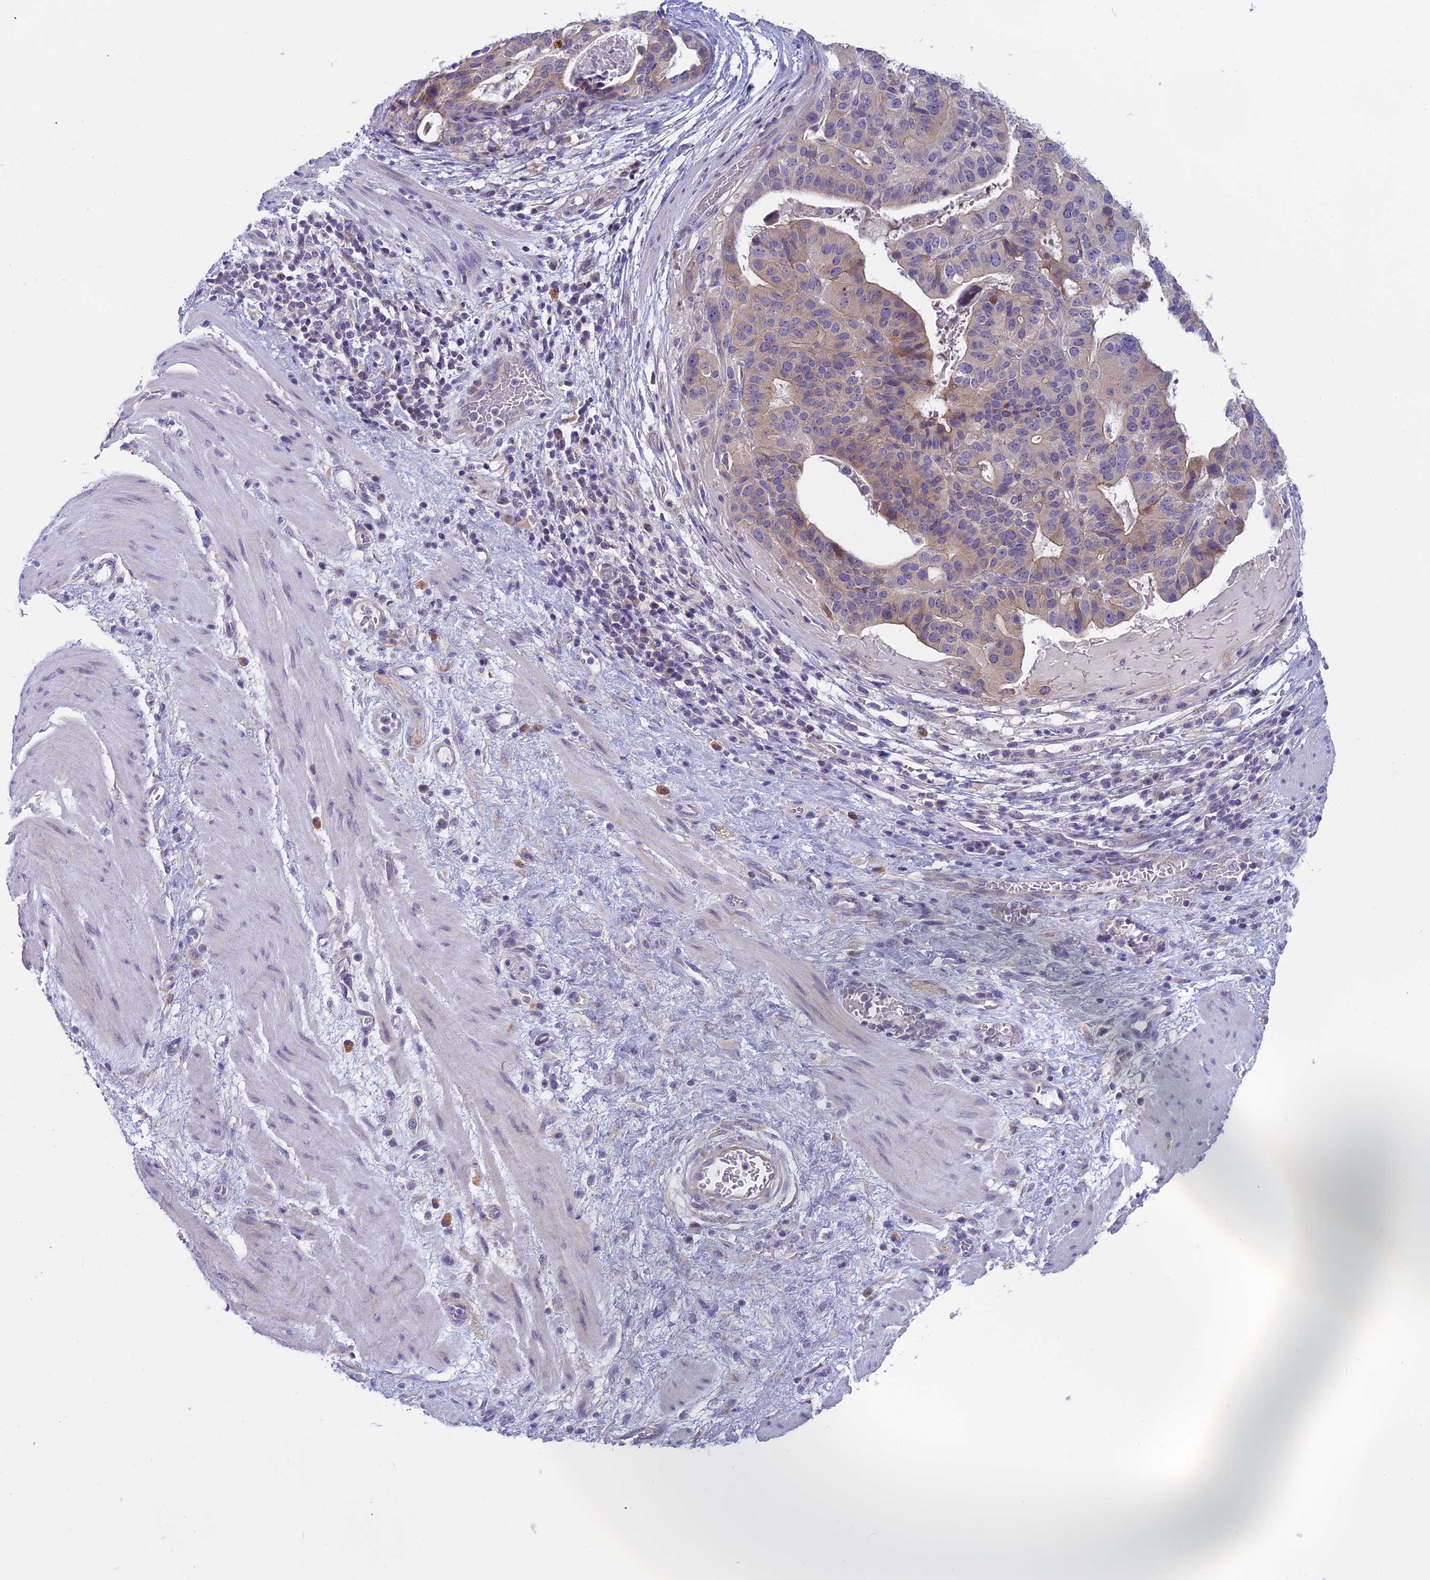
{"staining": {"intensity": "weak", "quantity": "25%-75%", "location": "cytoplasmic/membranous"}, "tissue": "stomach cancer", "cell_type": "Tumor cells", "image_type": "cancer", "snomed": [{"axis": "morphology", "description": "Adenocarcinoma, NOS"}, {"axis": "topography", "description": "Stomach"}], "caption": "IHC (DAB (3,3'-diaminobenzidine)) staining of stomach adenocarcinoma demonstrates weak cytoplasmic/membranous protein staining in about 25%-75% of tumor cells.", "gene": "ARHGEF37", "patient": {"sex": "male", "age": 48}}